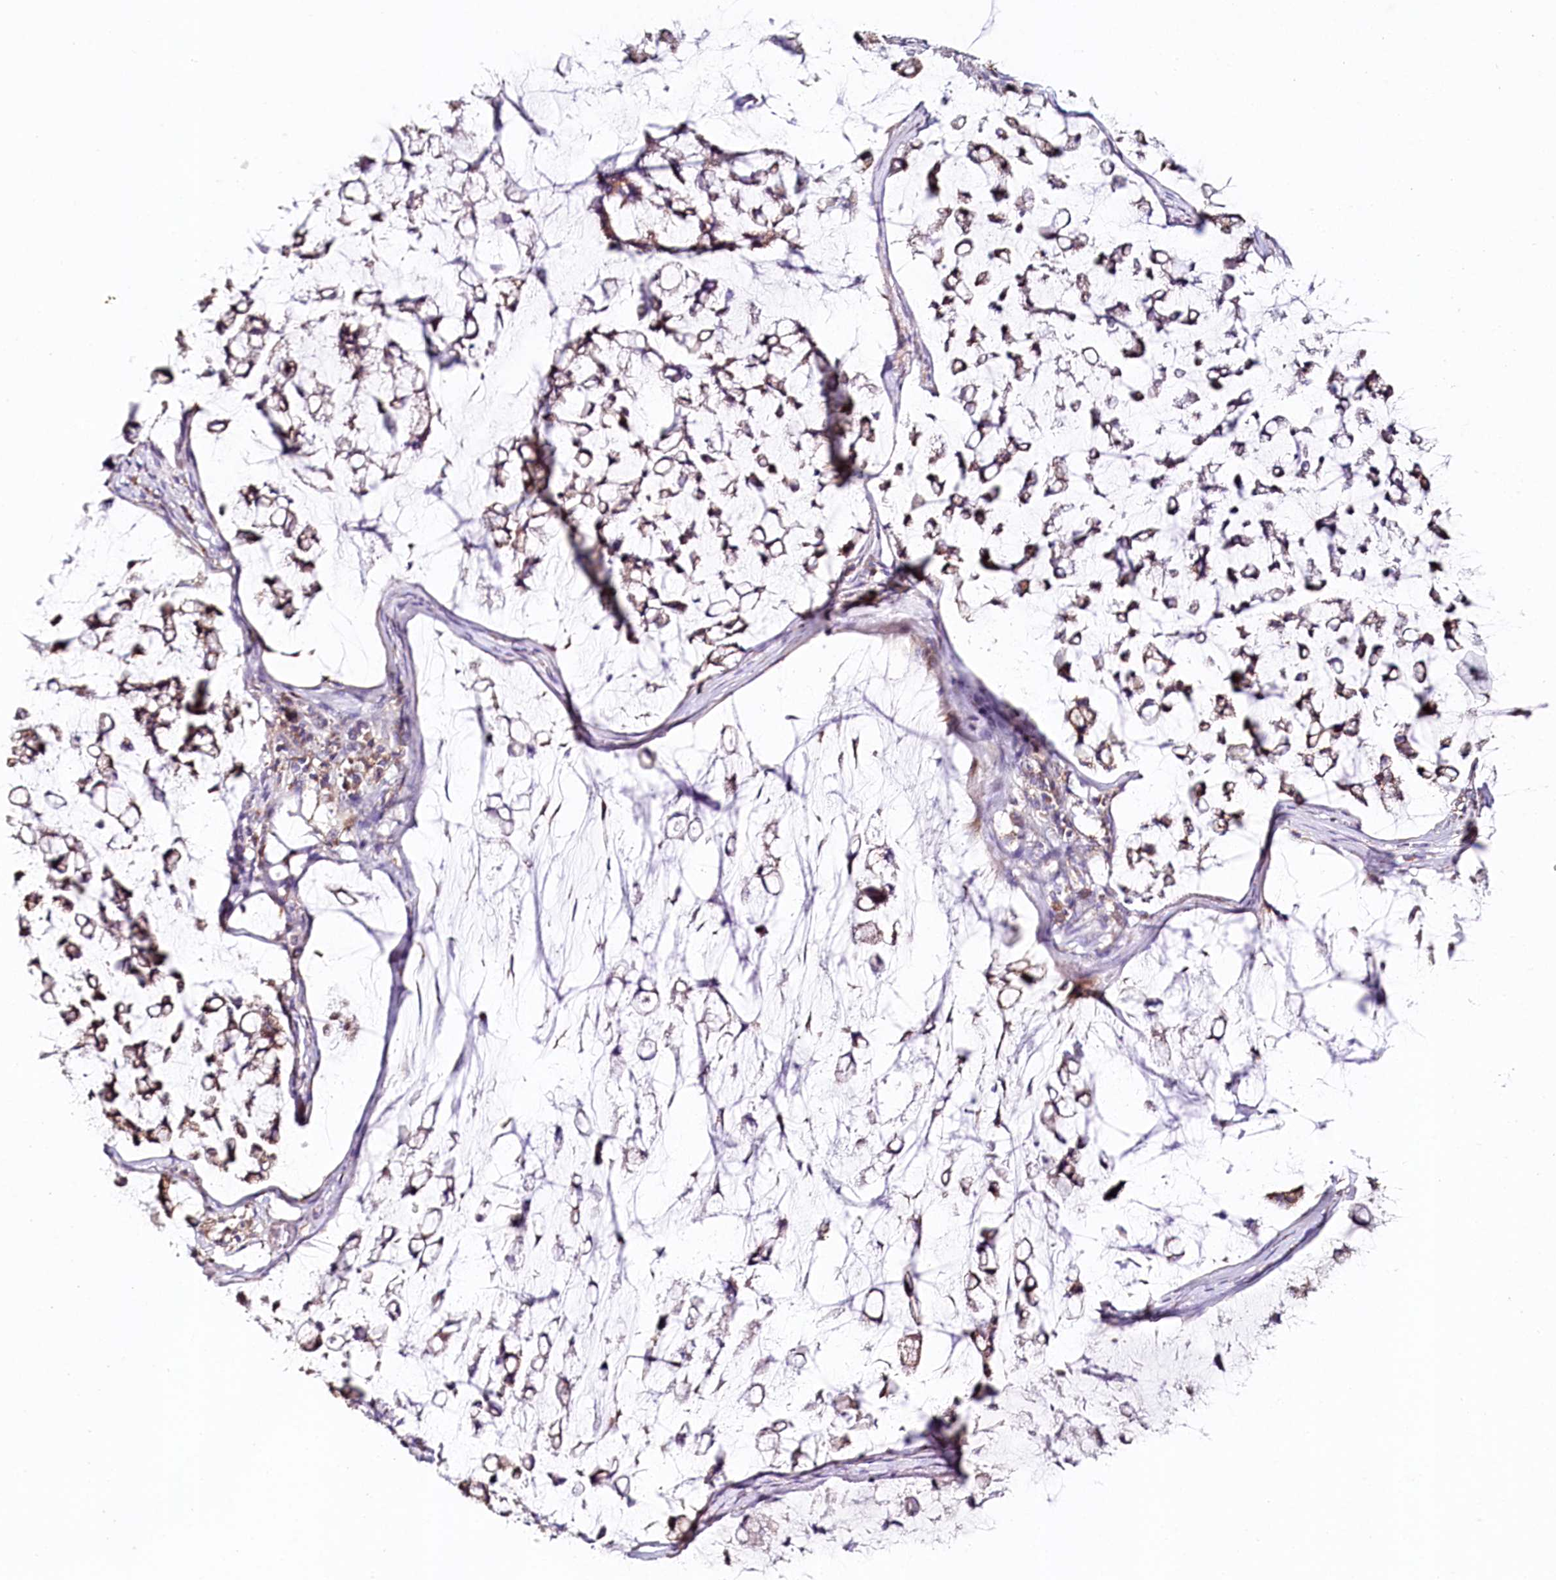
{"staining": {"intensity": "moderate", "quantity": "25%-75%", "location": "cytoplasmic/membranous"}, "tissue": "stomach cancer", "cell_type": "Tumor cells", "image_type": "cancer", "snomed": [{"axis": "morphology", "description": "Adenocarcinoma, NOS"}, {"axis": "topography", "description": "Stomach, lower"}], "caption": "Immunohistochemical staining of human adenocarcinoma (stomach) exhibits medium levels of moderate cytoplasmic/membranous protein positivity in approximately 25%-75% of tumor cells.", "gene": "MMP25", "patient": {"sex": "male", "age": 67}}